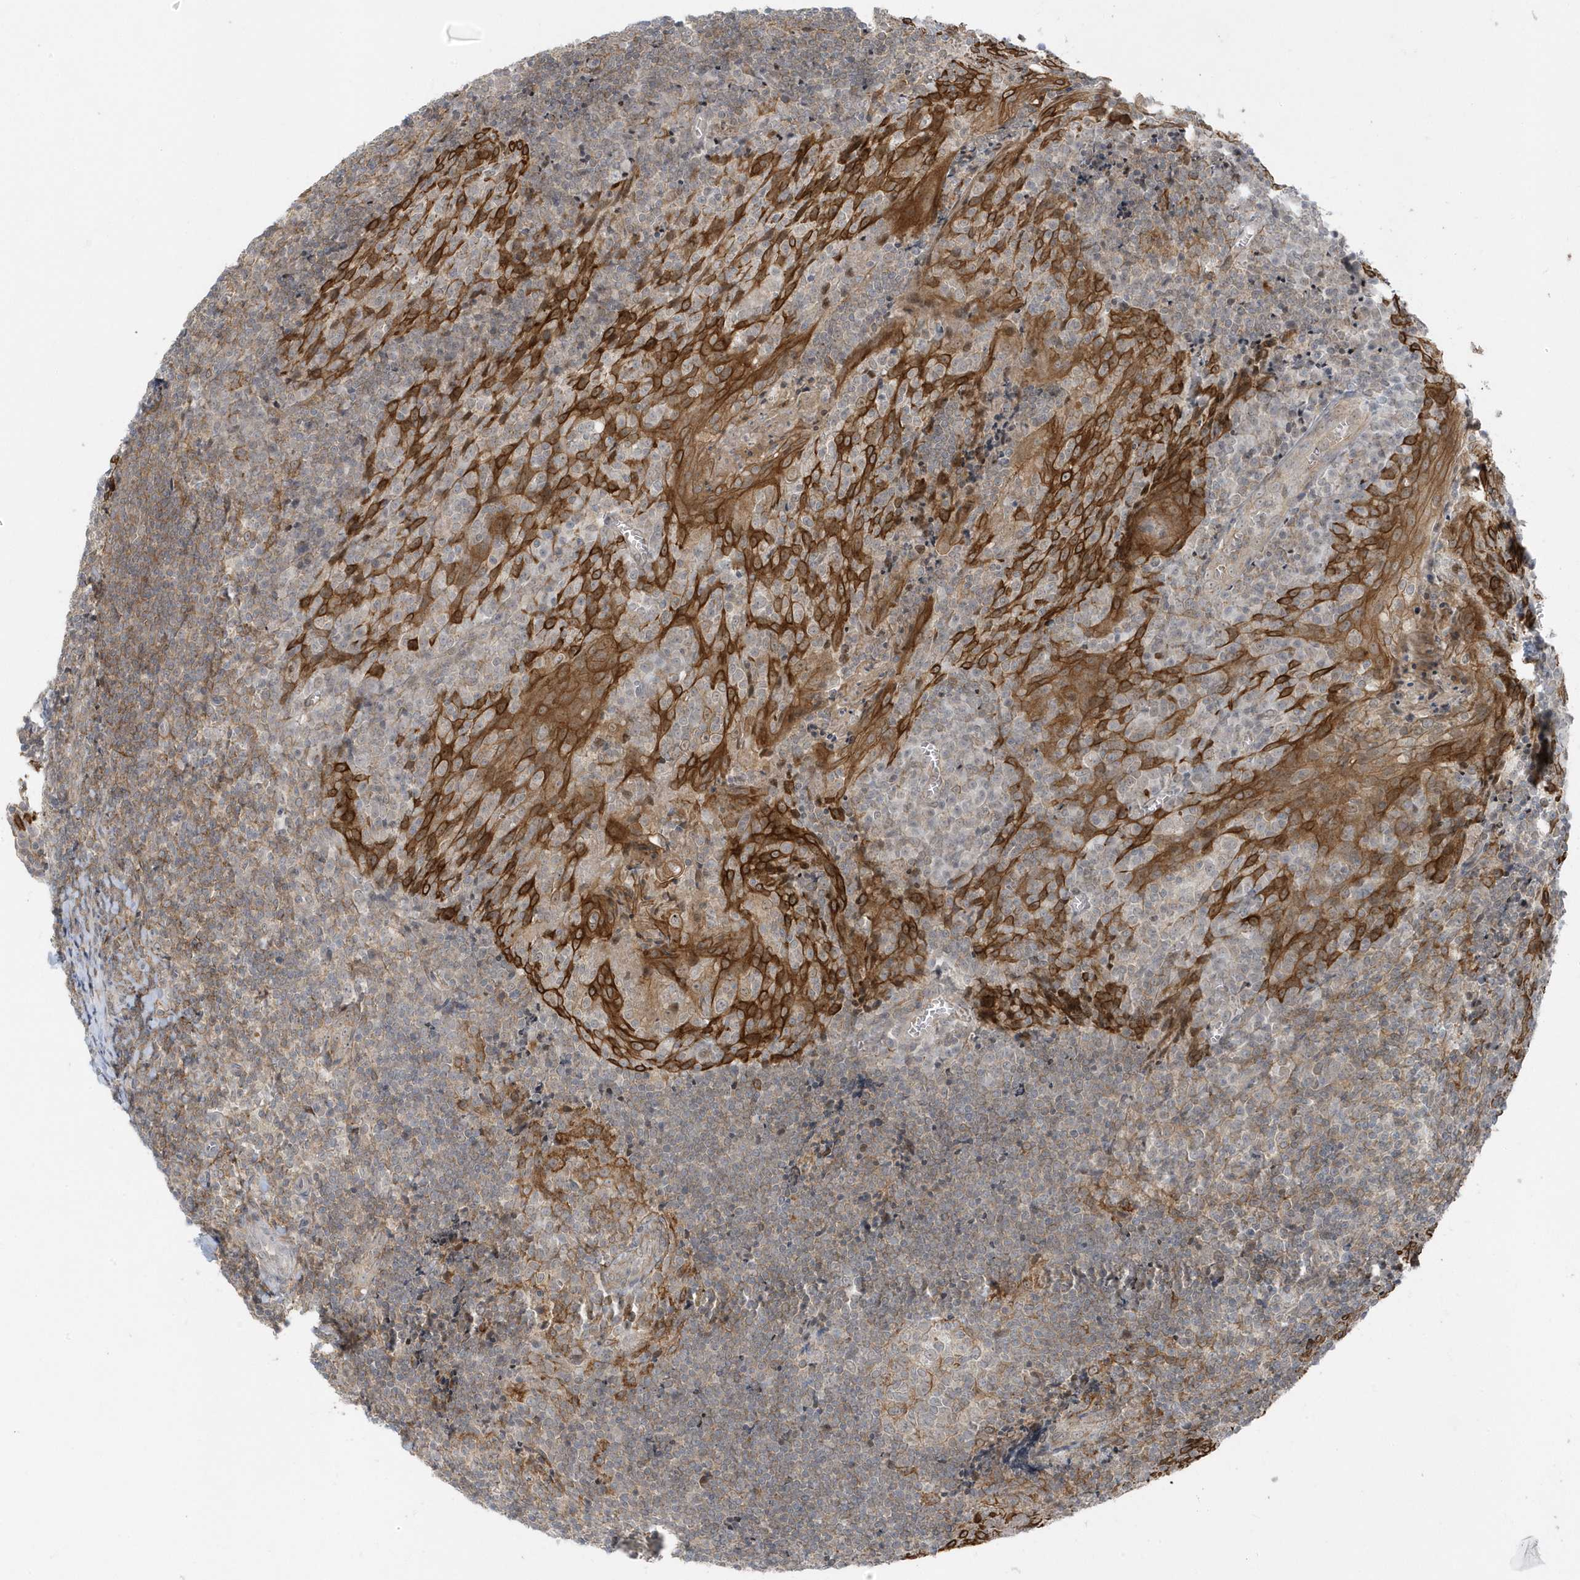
{"staining": {"intensity": "negative", "quantity": "none", "location": "none"}, "tissue": "tonsil", "cell_type": "Germinal center cells", "image_type": "normal", "snomed": [{"axis": "morphology", "description": "Normal tissue, NOS"}, {"axis": "topography", "description": "Tonsil"}], "caption": "Protein analysis of unremarkable tonsil exhibits no significant staining in germinal center cells. The staining was performed using DAB (3,3'-diaminobenzidine) to visualize the protein expression in brown, while the nuclei were stained in blue with hematoxylin (Magnification: 20x).", "gene": "PARD3B", "patient": {"sex": "male", "age": 27}}